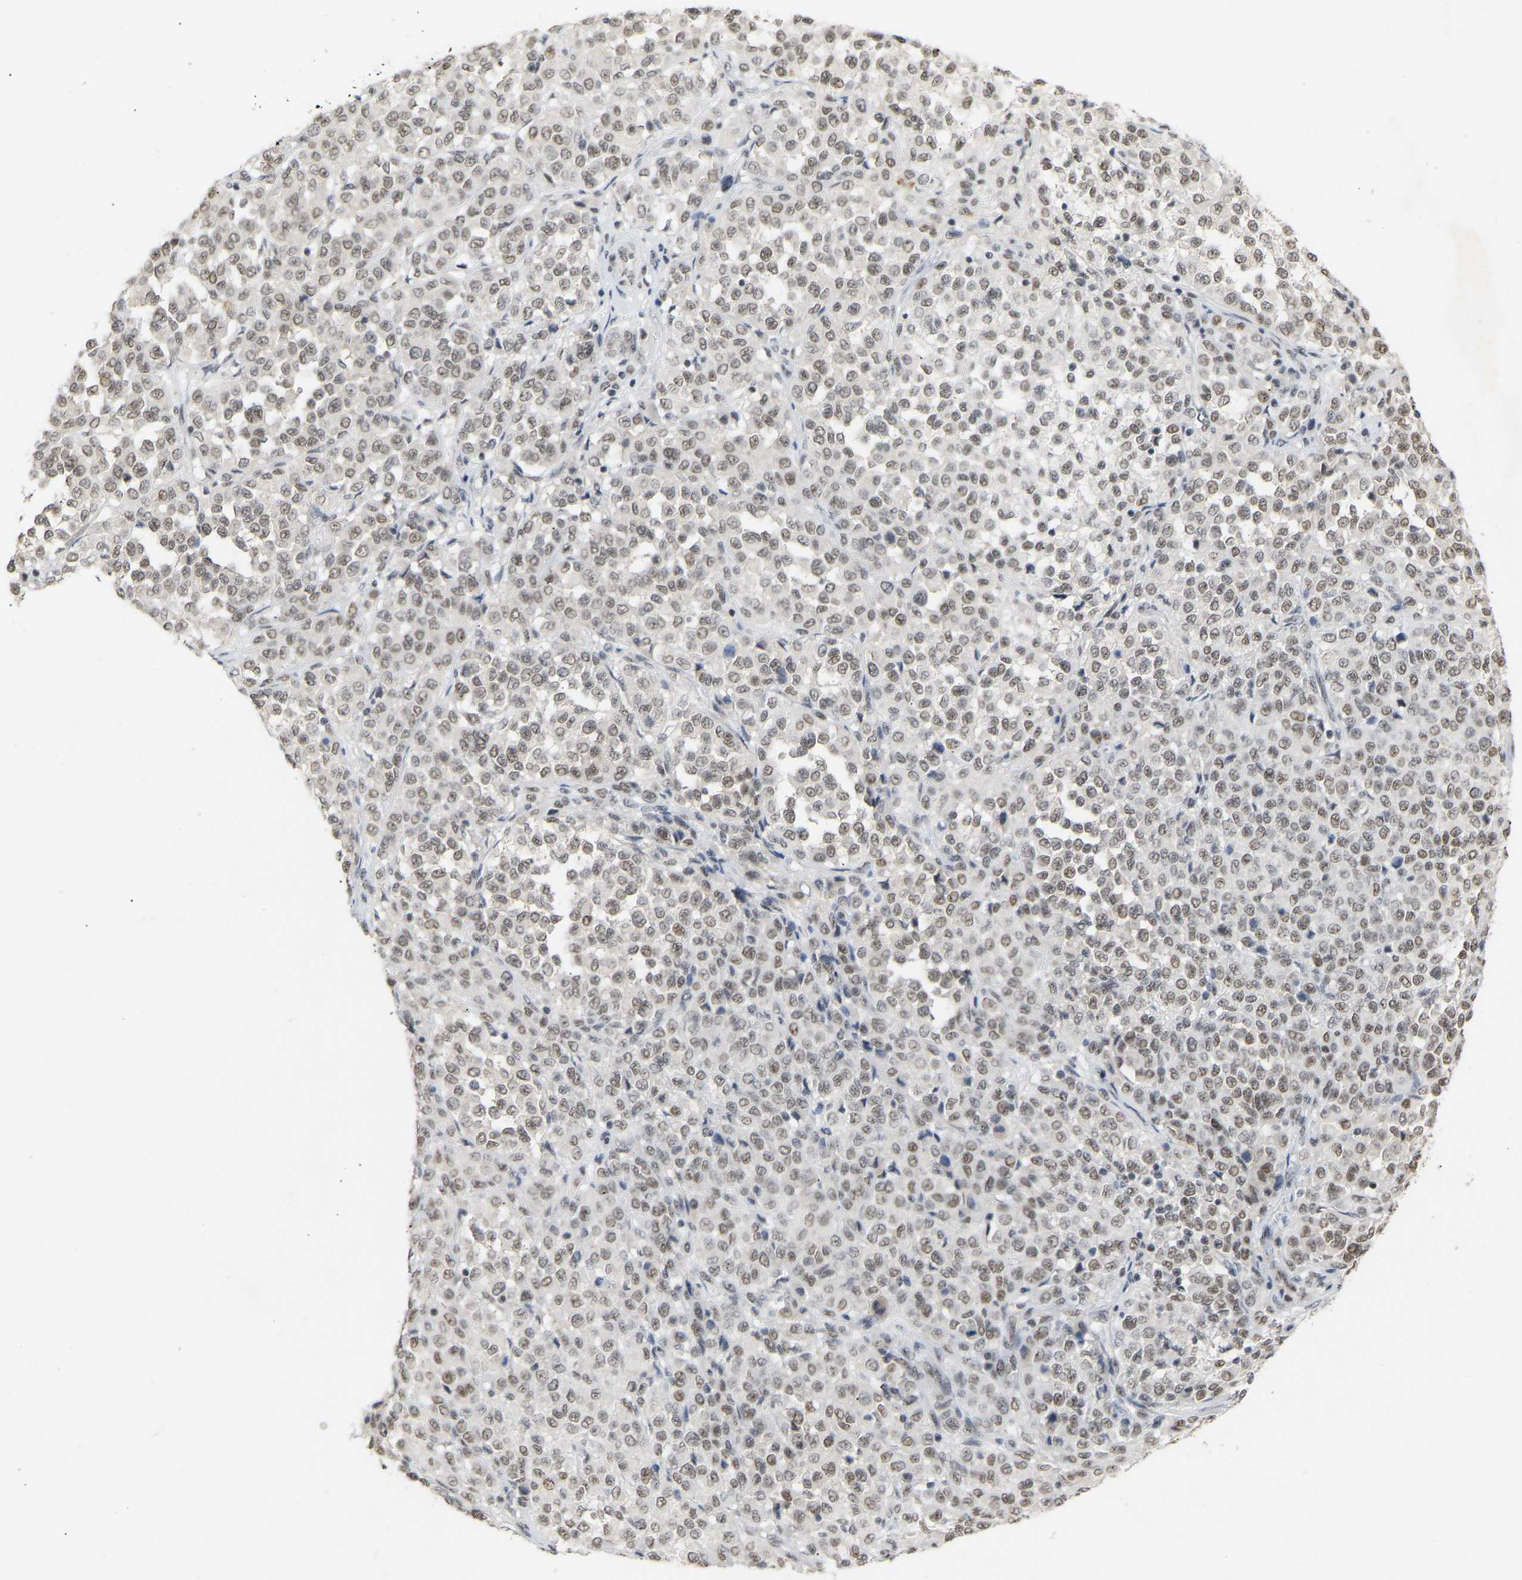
{"staining": {"intensity": "weak", "quantity": ">75%", "location": "nuclear"}, "tissue": "melanoma", "cell_type": "Tumor cells", "image_type": "cancer", "snomed": [{"axis": "morphology", "description": "Malignant melanoma, Metastatic site"}, {"axis": "topography", "description": "Pancreas"}], "caption": "IHC histopathology image of neoplastic tissue: malignant melanoma (metastatic site) stained using immunohistochemistry (IHC) demonstrates low levels of weak protein expression localized specifically in the nuclear of tumor cells, appearing as a nuclear brown color.", "gene": "NELFB", "patient": {"sex": "female", "age": 30}}